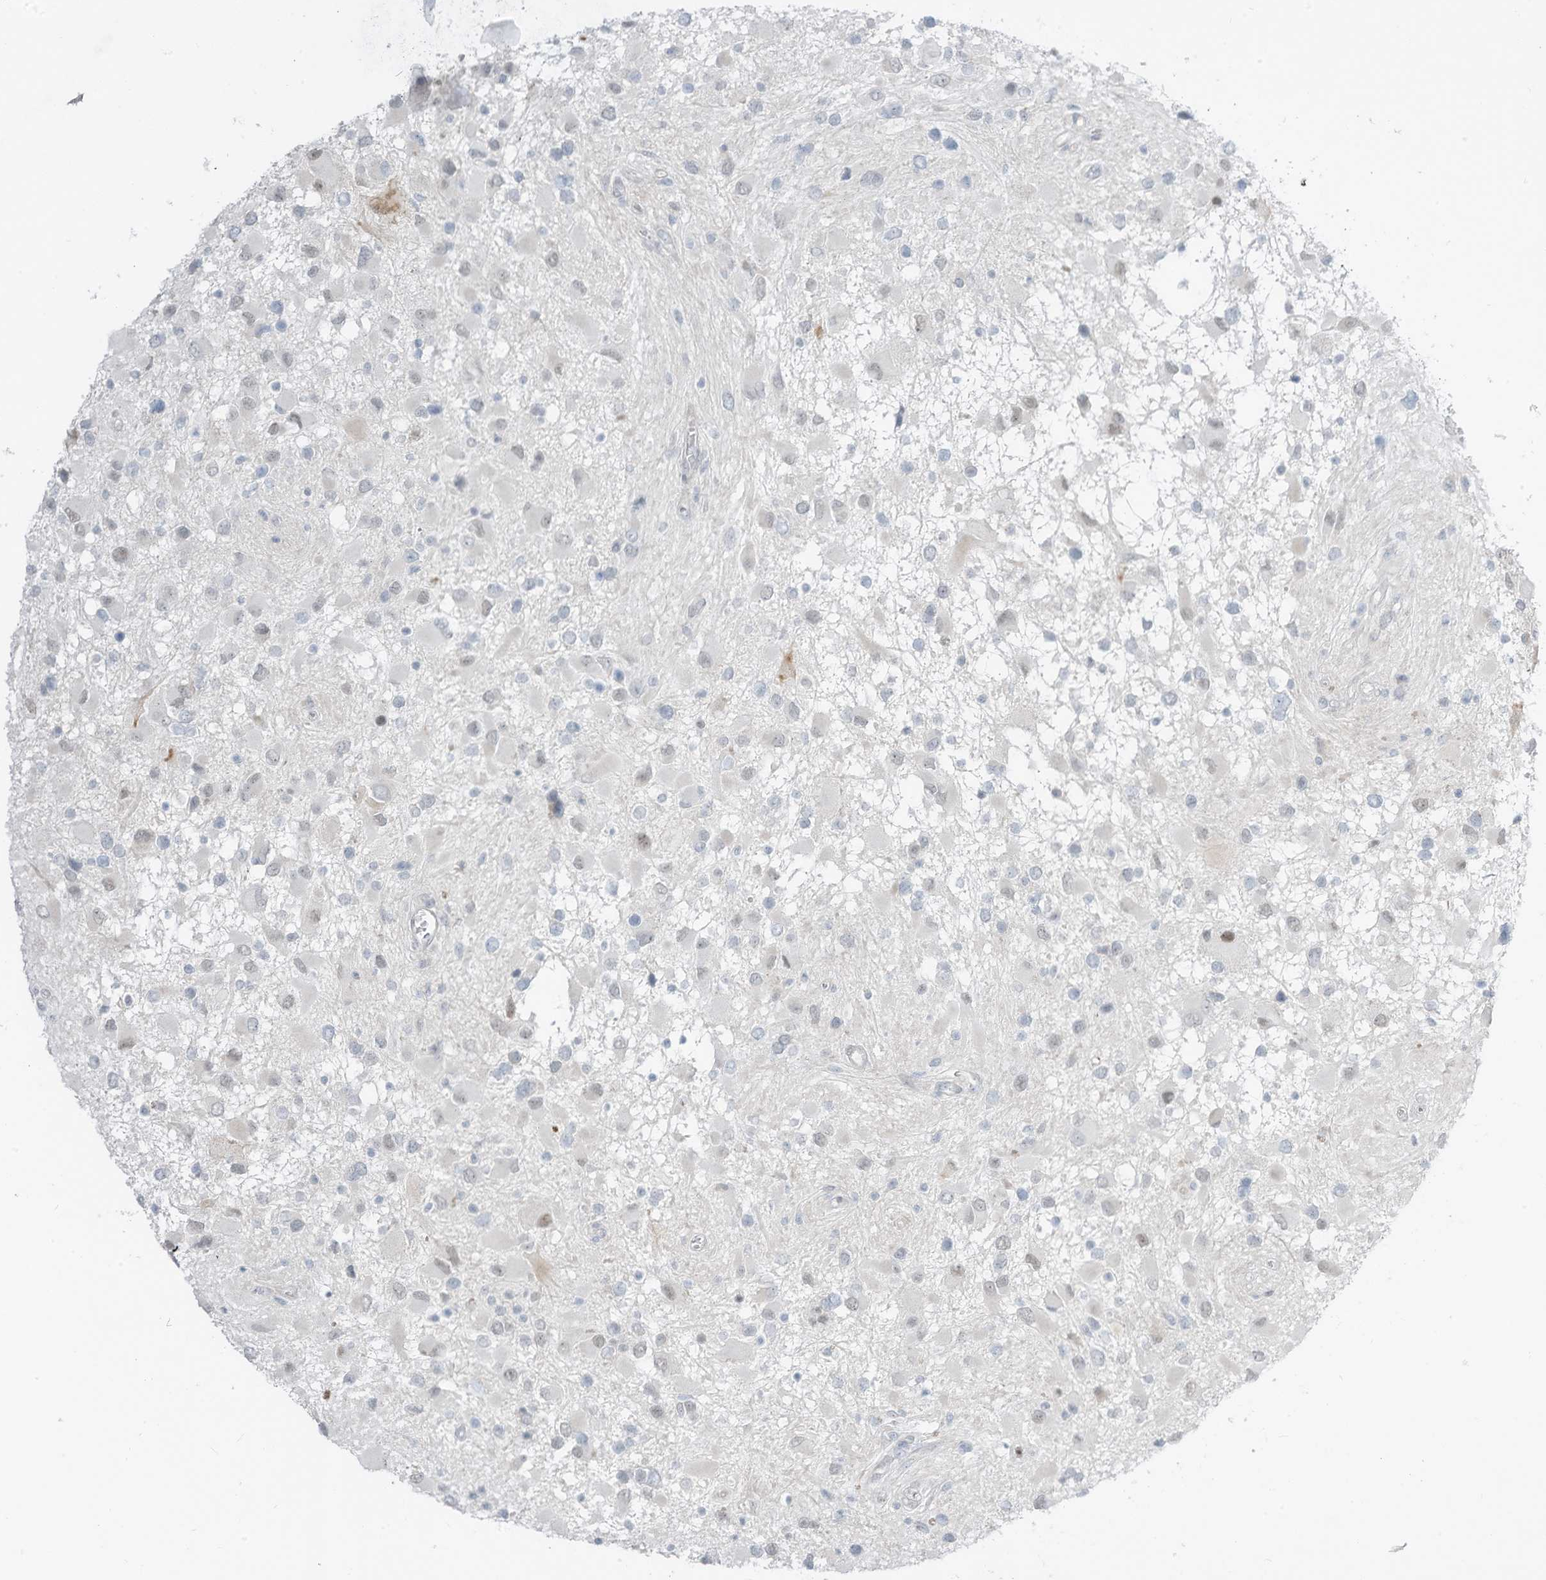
{"staining": {"intensity": "negative", "quantity": "none", "location": "none"}, "tissue": "glioma", "cell_type": "Tumor cells", "image_type": "cancer", "snomed": [{"axis": "morphology", "description": "Glioma, malignant, High grade"}, {"axis": "topography", "description": "Brain"}], "caption": "Tumor cells show no significant staining in glioma.", "gene": "ASPRV1", "patient": {"sex": "male", "age": 53}}